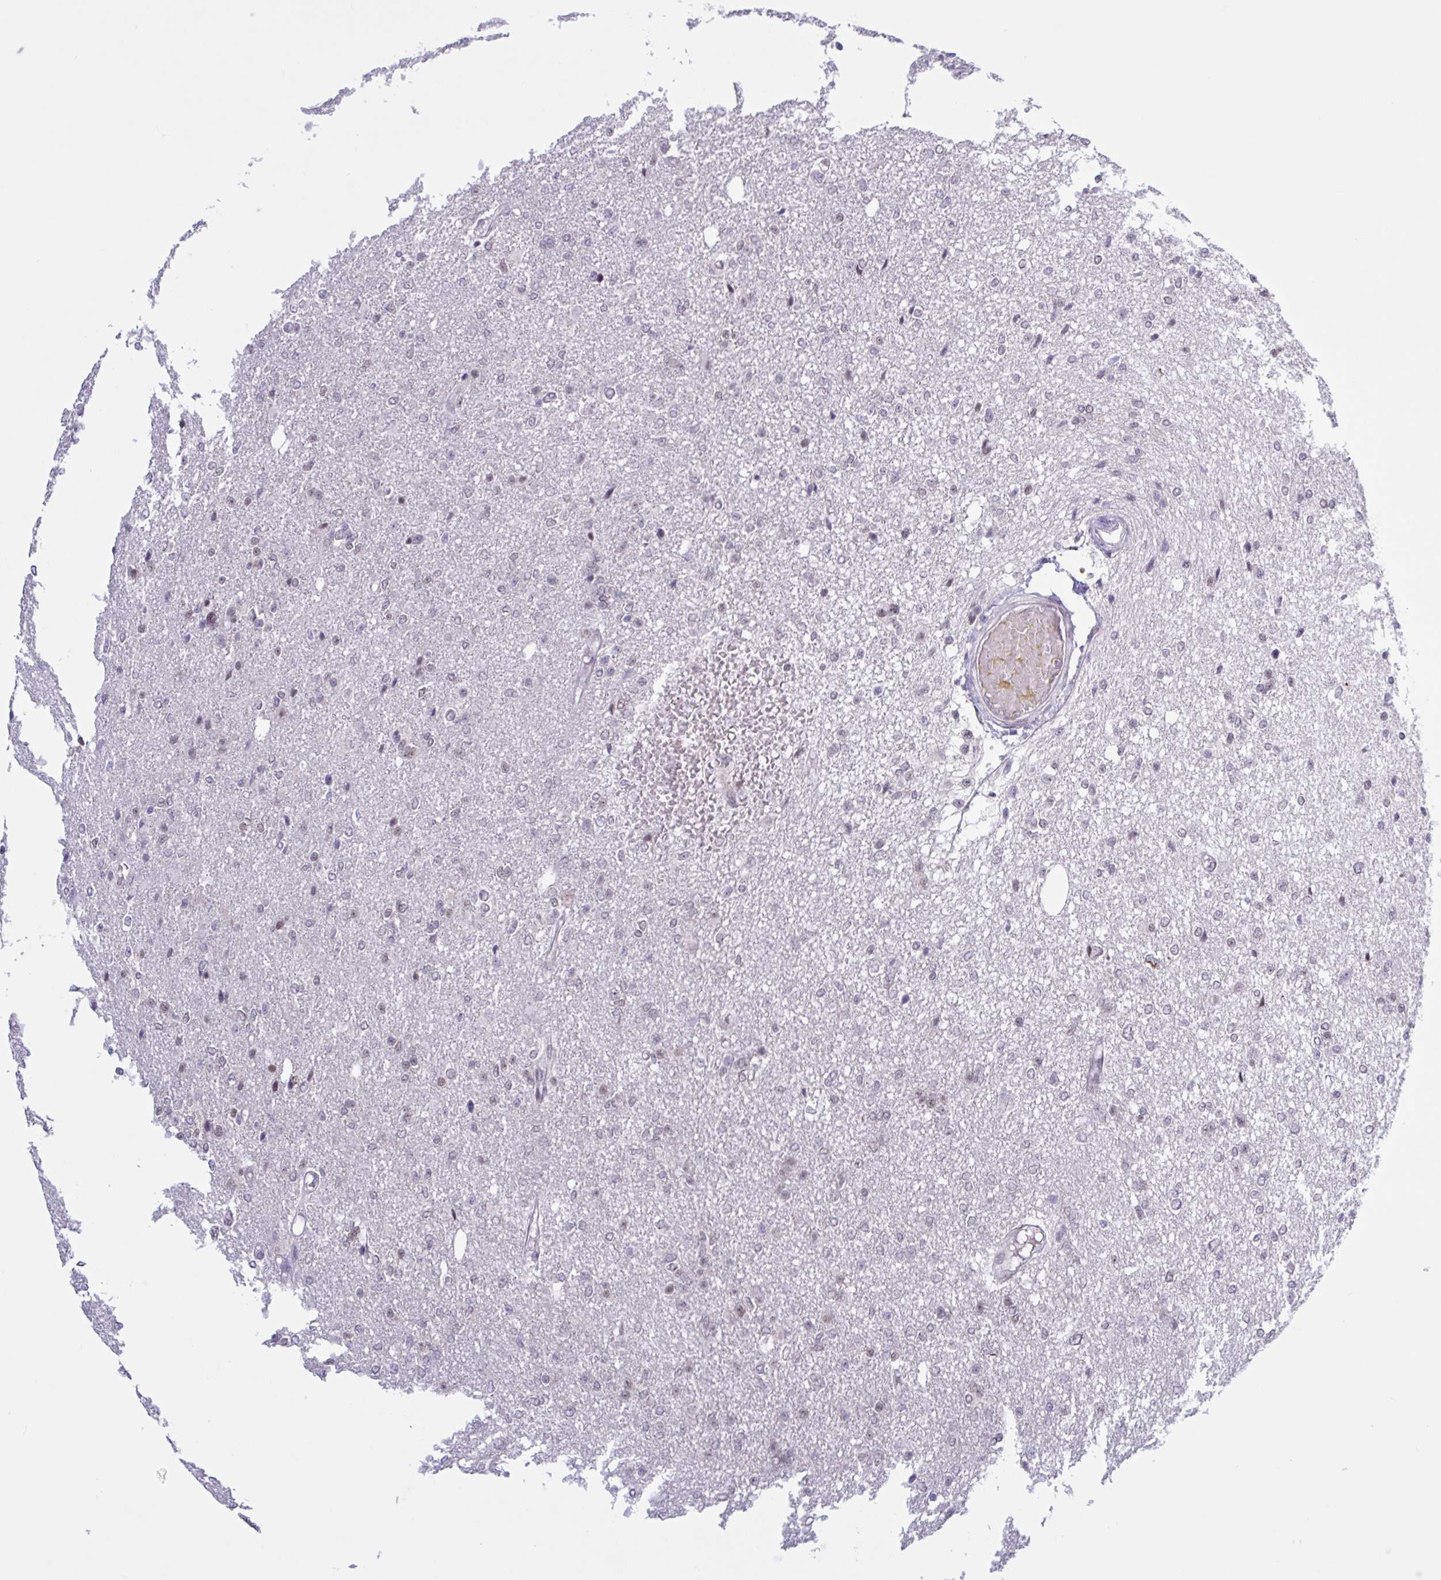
{"staining": {"intensity": "negative", "quantity": "none", "location": "none"}, "tissue": "glioma", "cell_type": "Tumor cells", "image_type": "cancer", "snomed": [{"axis": "morphology", "description": "Glioma, malignant, Low grade"}, {"axis": "topography", "description": "Brain"}], "caption": "Tumor cells show no significant expression in glioma.", "gene": "PRMT6", "patient": {"sex": "male", "age": 26}}